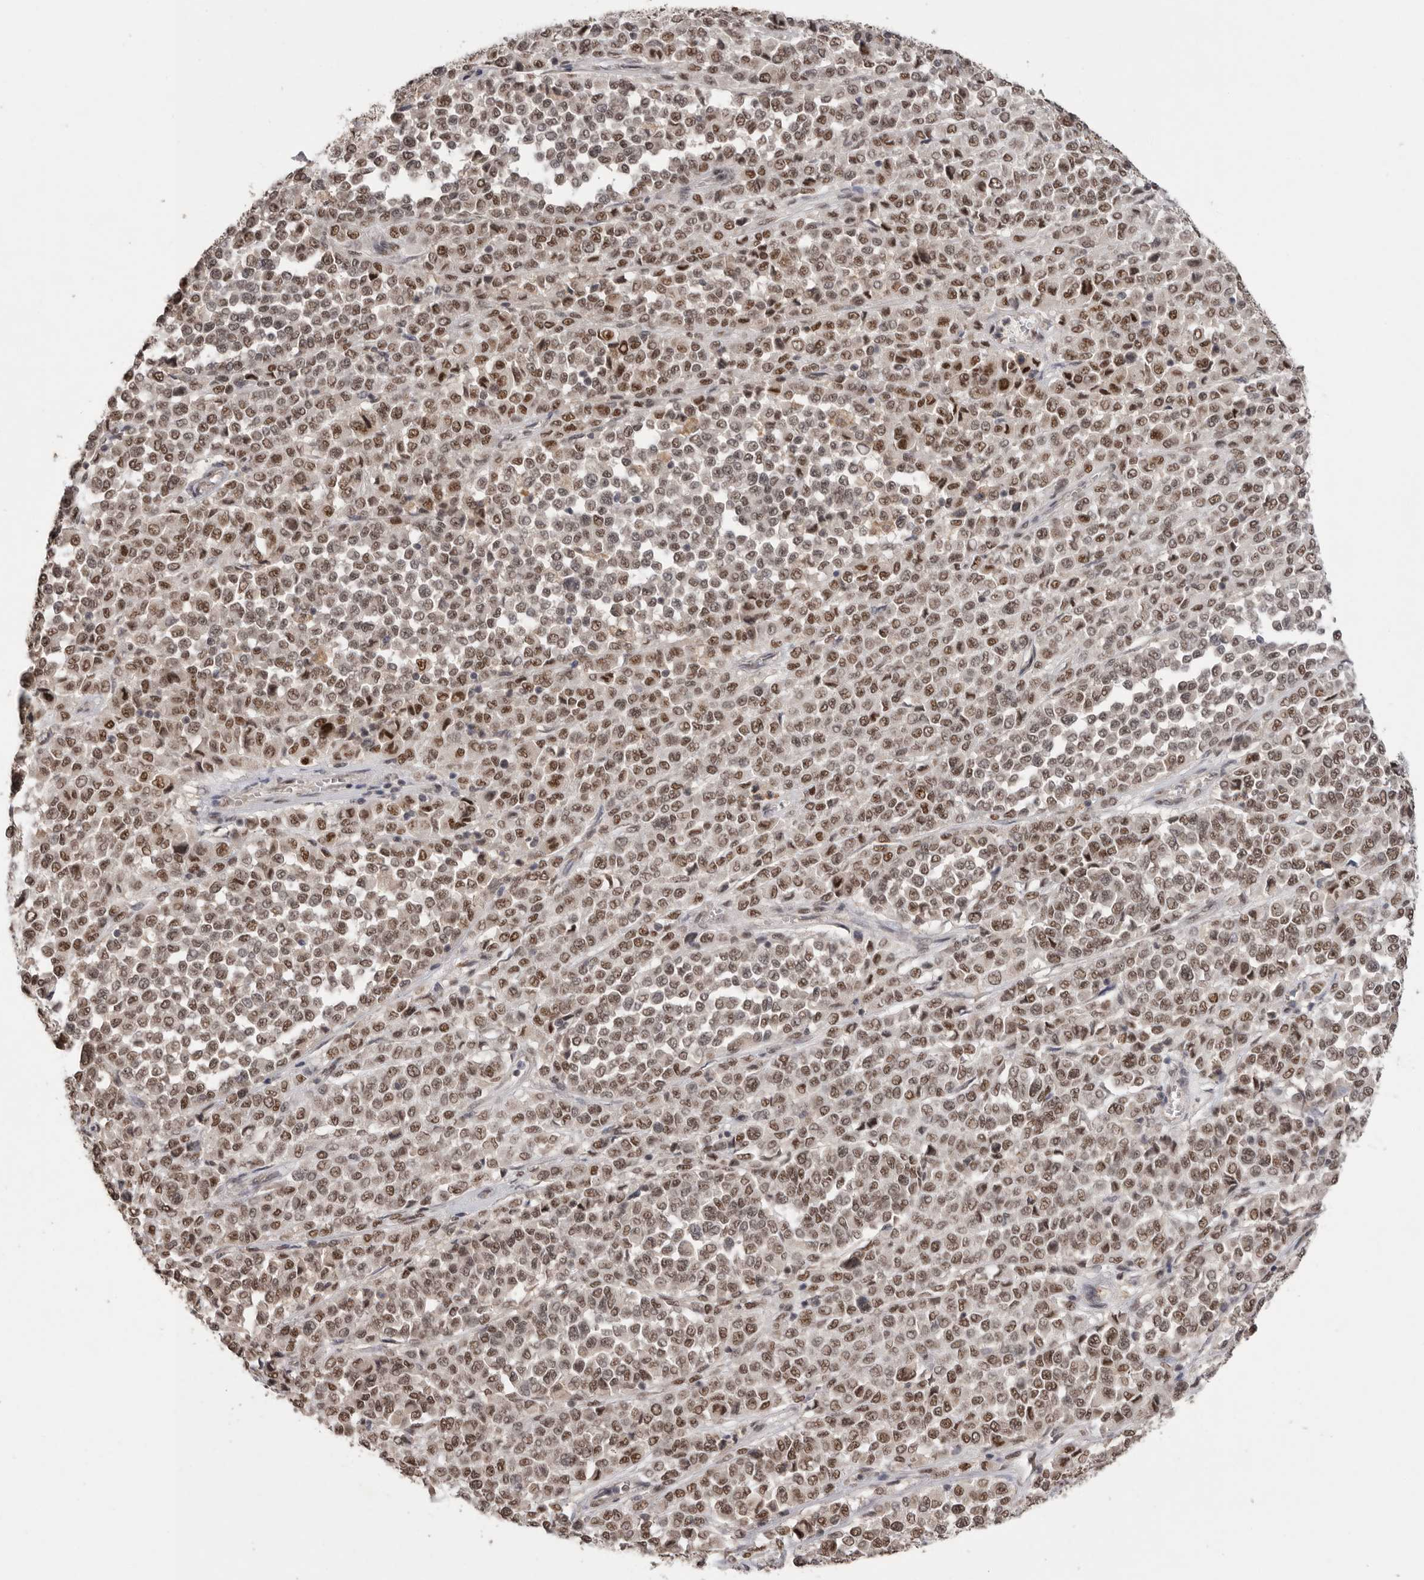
{"staining": {"intensity": "moderate", "quantity": ">75%", "location": "nuclear"}, "tissue": "melanoma", "cell_type": "Tumor cells", "image_type": "cancer", "snomed": [{"axis": "morphology", "description": "Malignant melanoma, Metastatic site"}, {"axis": "topography", "description": "Pancreas"}], "caption": "This is a micrograph of IHC staining of melanoma, which shows moderate positivity in the nuclear of tumor cells.", "gene": "PPP1R10", "patient": {"sex": "female", "age": 30}}